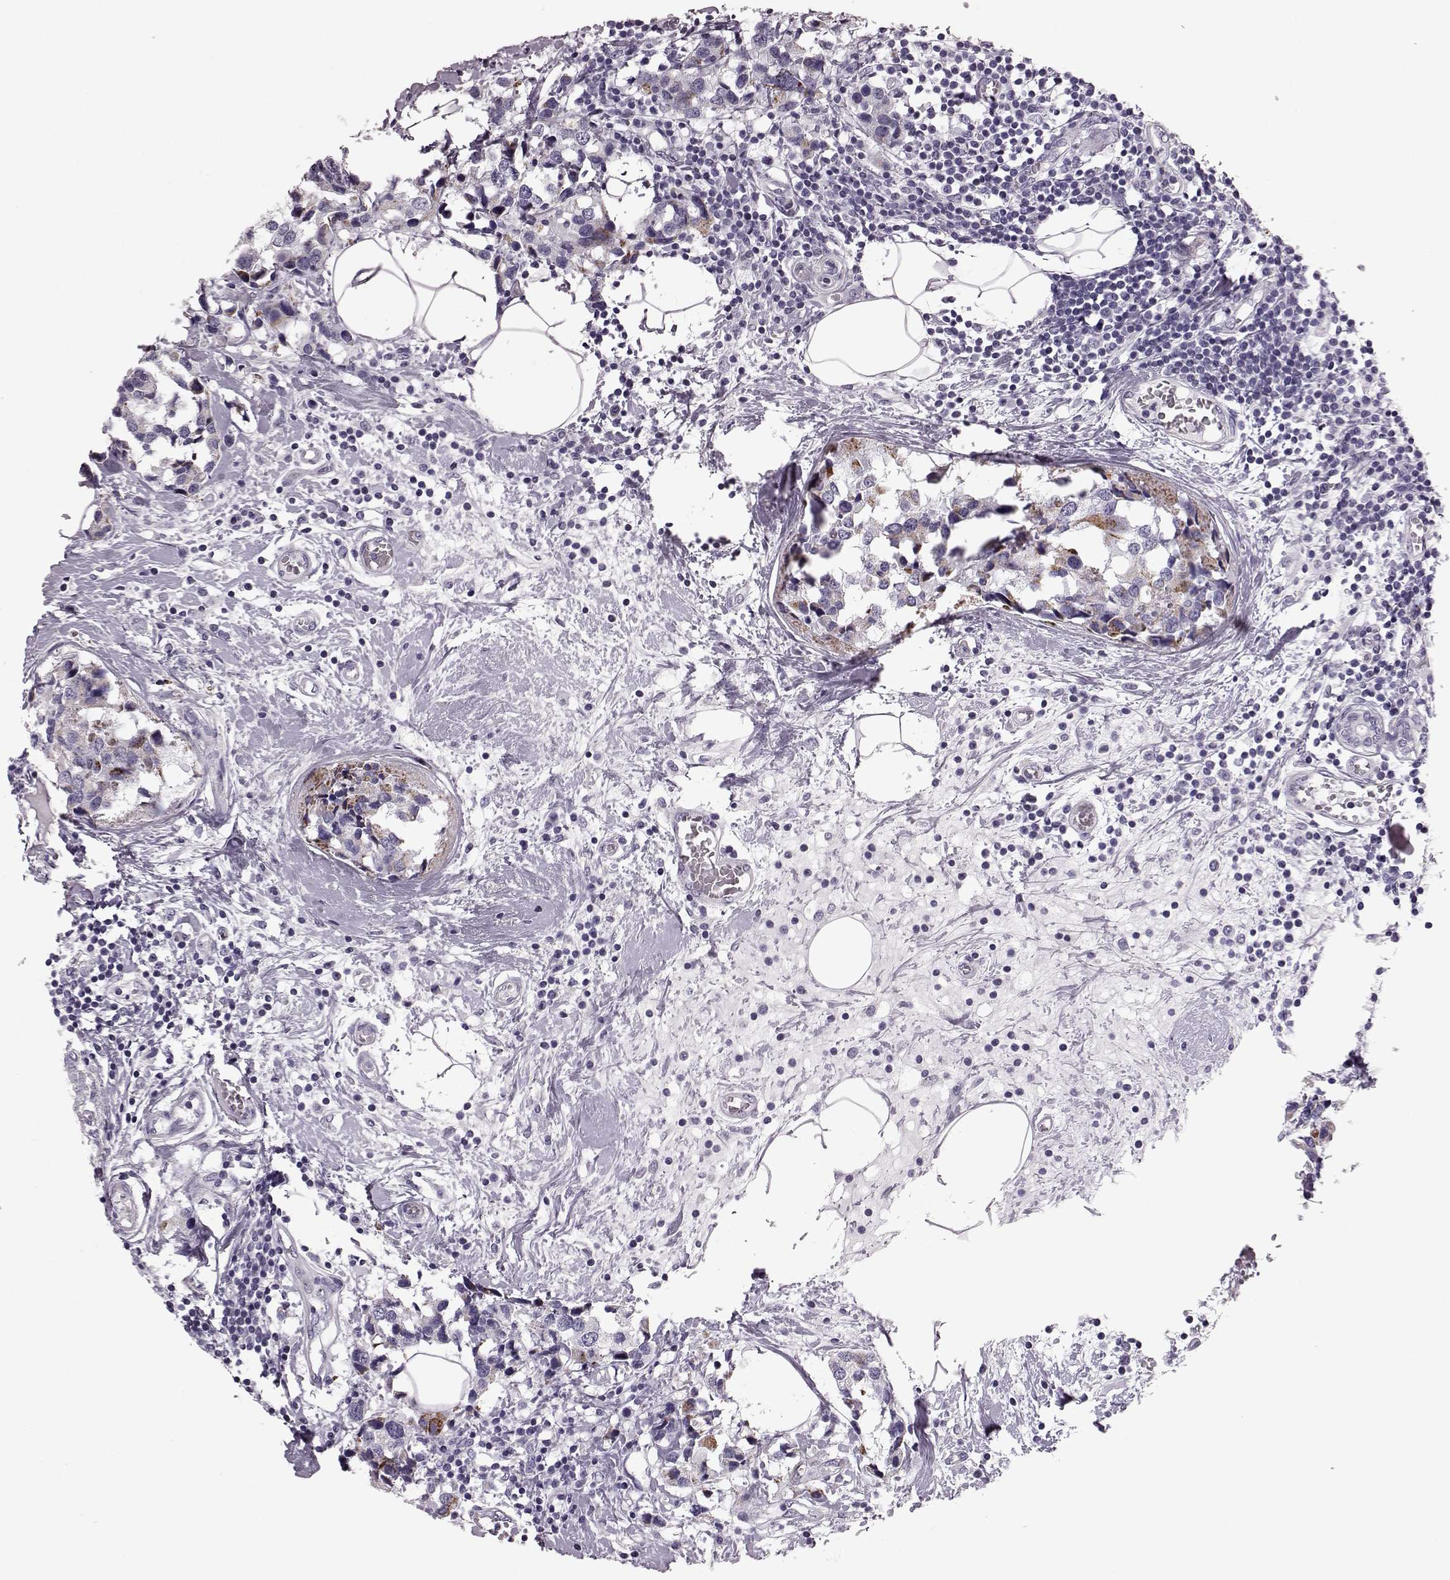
{"staining": {"intensity": "moderate", "quantity": "<25%", "location": "cytoplasmic/membranous"}, "tissue": "breast cancer", "cell_type": "Tumor cells", "image_type": "cancer", "snomed": [{"axis": "morphology", "description": "Lobular carcinoma"}, {"axis": "topography", "description": "Breast"}], "caption": "Brown immunohistochemical staining in lobular carcinoma (breast) reveals moderate cytoplasmic/membranous expression in about <25% of tumor cells. (Stains: DAB in brown, nuclei in blue, Microscopy: brightfield microscopy at high magnification).", "gene": "RIMS2", "patient": {"sex": "female", "age": 59}}